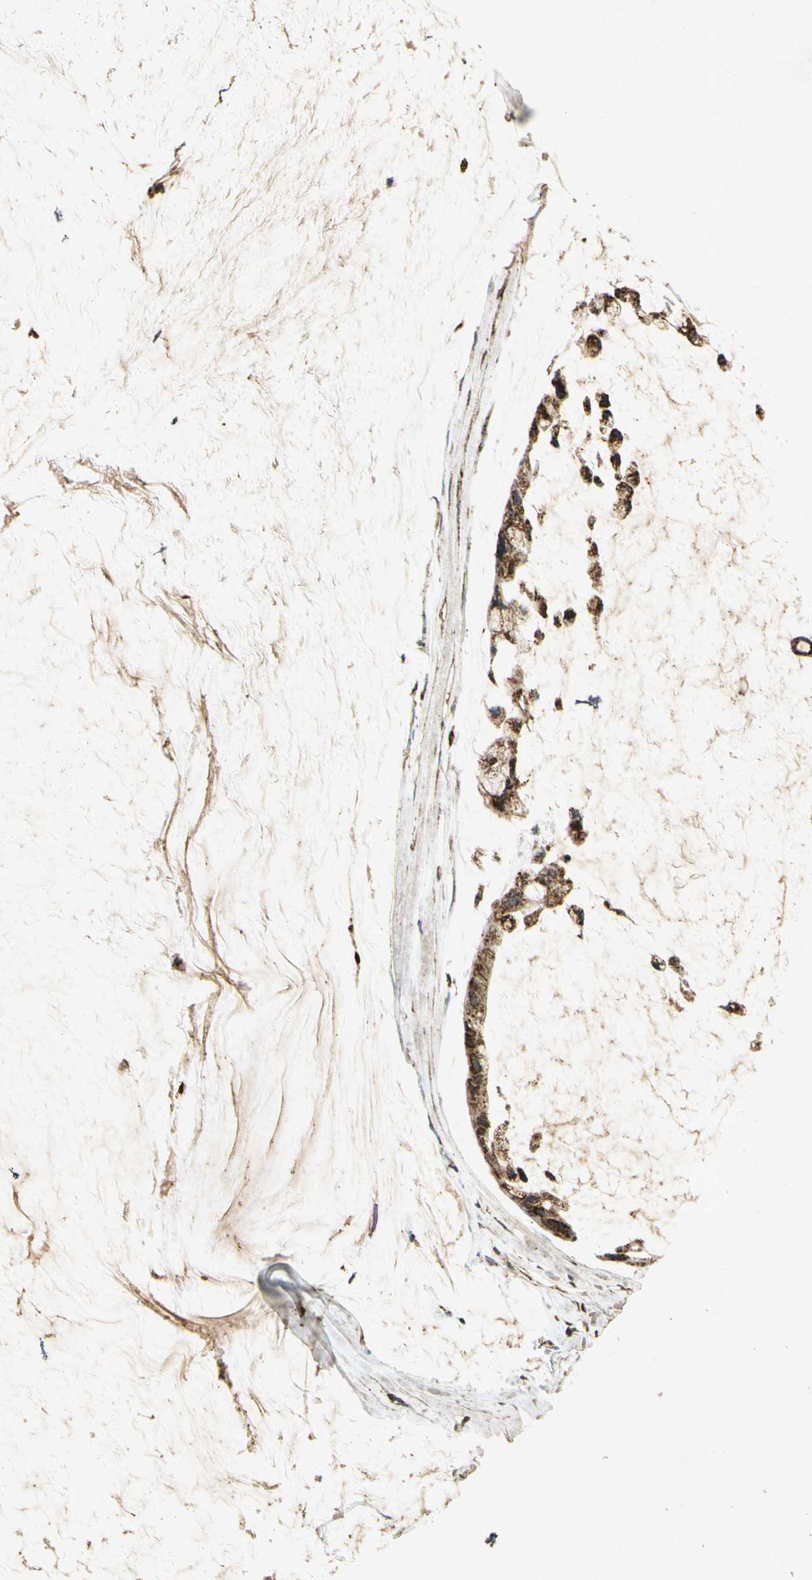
{"staining": {"intensity": "strong", "quantity": ">75%", "location": "cytoplasmic/membranous"}, "tissue": "ovarian cancer", "cell_type": "Tumor cells", "image_type": "cancer", "snomed": [{"axis": "morphology", "description": "Cystadenocarcinoma, mucinous, NOS"}, {"axis": "topography", "description": "Ovary"}], "caption": "Strong cytoplasmic/membranous protein positivity is seen in approximately >75% of tumor cells in ovarian cancer (mucinous cystadenocarcinoma).", "gene": "PRDX3", "patient": {"sex": "female", "age": 39}}